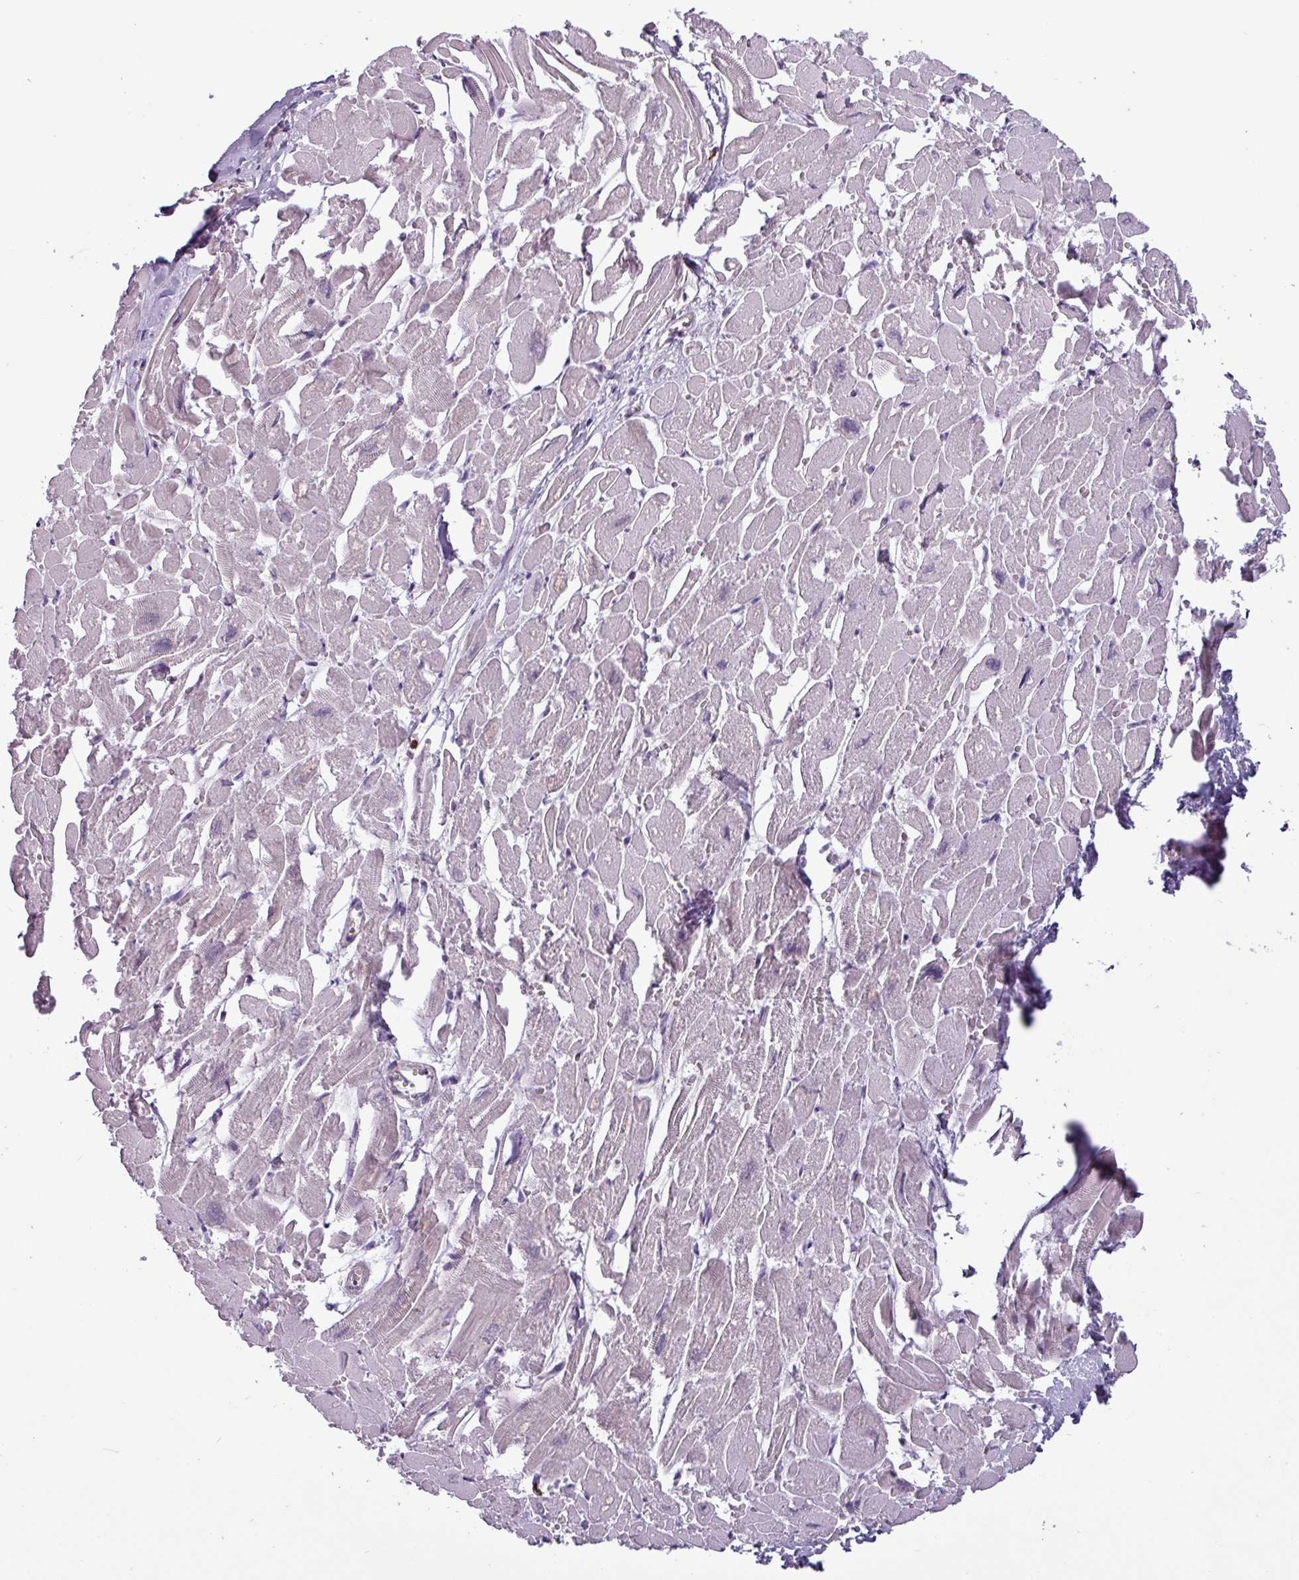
{"staining": {"intensity": "negative", "quantity": "none", "location": "none"}, "tissue": "heart muscle", "cell_type": "Cardiomyocytes", "image_type": "normal", "snomed": [{"axis": "morphology", "description": "Normal tissue, NOS"}, {"axis": "topography", "description": "Heart"}], "caption": "Immunohistochemical staining of benign human heart muscle shows no significant positivity in cardiomyocytes.", "gene": "CD8A", "patient": {"sex": "male", "age": 54}}